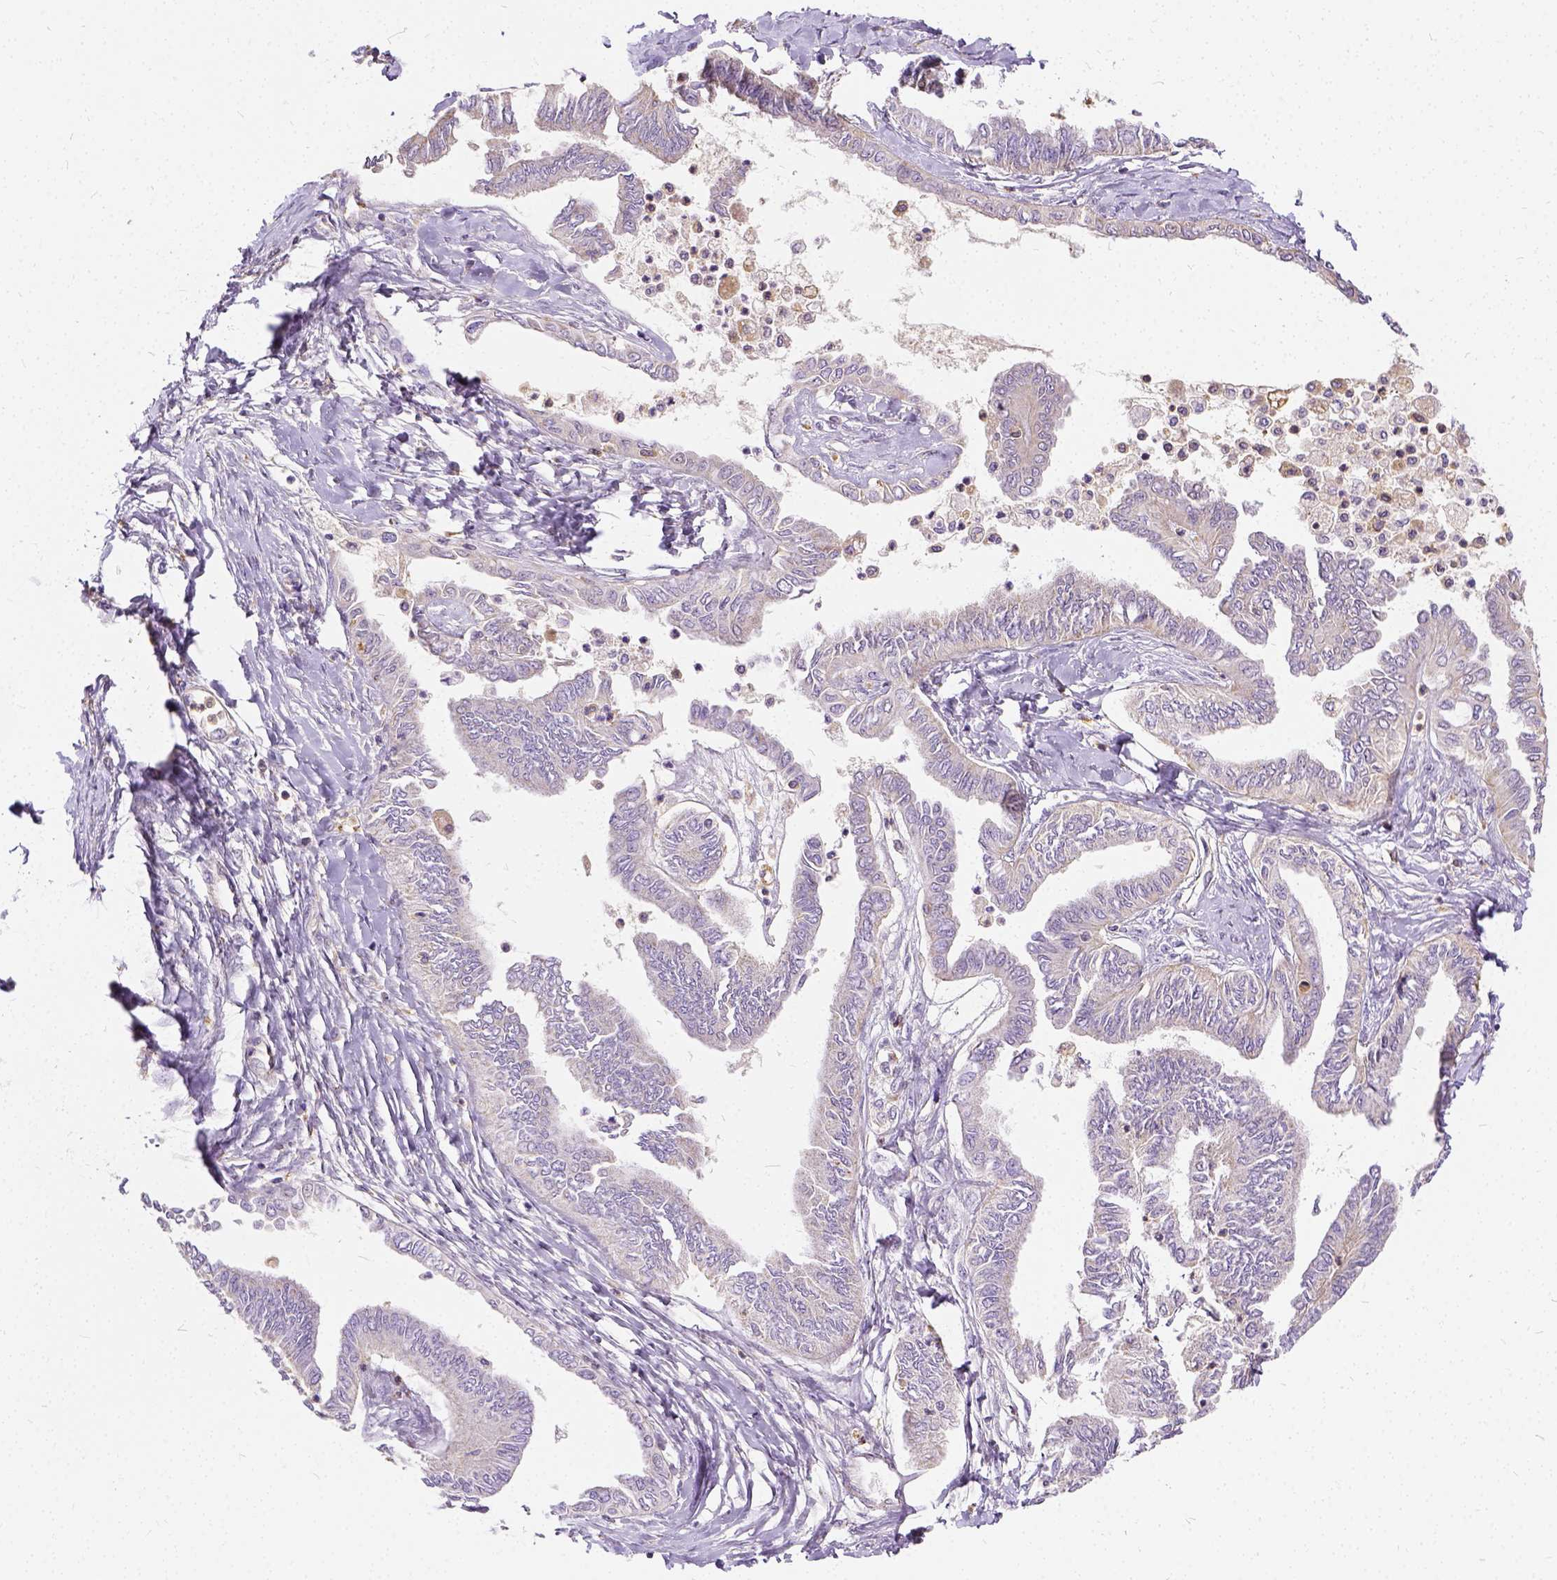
{"staining": {"intensity": "negative", "quantity": "none", "location": "none"}, "tissue": "ovarian cancer", "cell_type": "Tumor cells", "image_type": "cancer", "snomed": [{"axis": "morphology", "description": "Carcinoma, endometroid"}, {"axis": "topography", "description": "Ovary"}], "caption": "This is a histopathology image of immunohistochemistry (IHC) staining of ovarian cancer (endometroid carcinoma), which shows no staining in tumor cells.", "gene": "CADM4", "patient": {"sex": "female", "age": 70}}